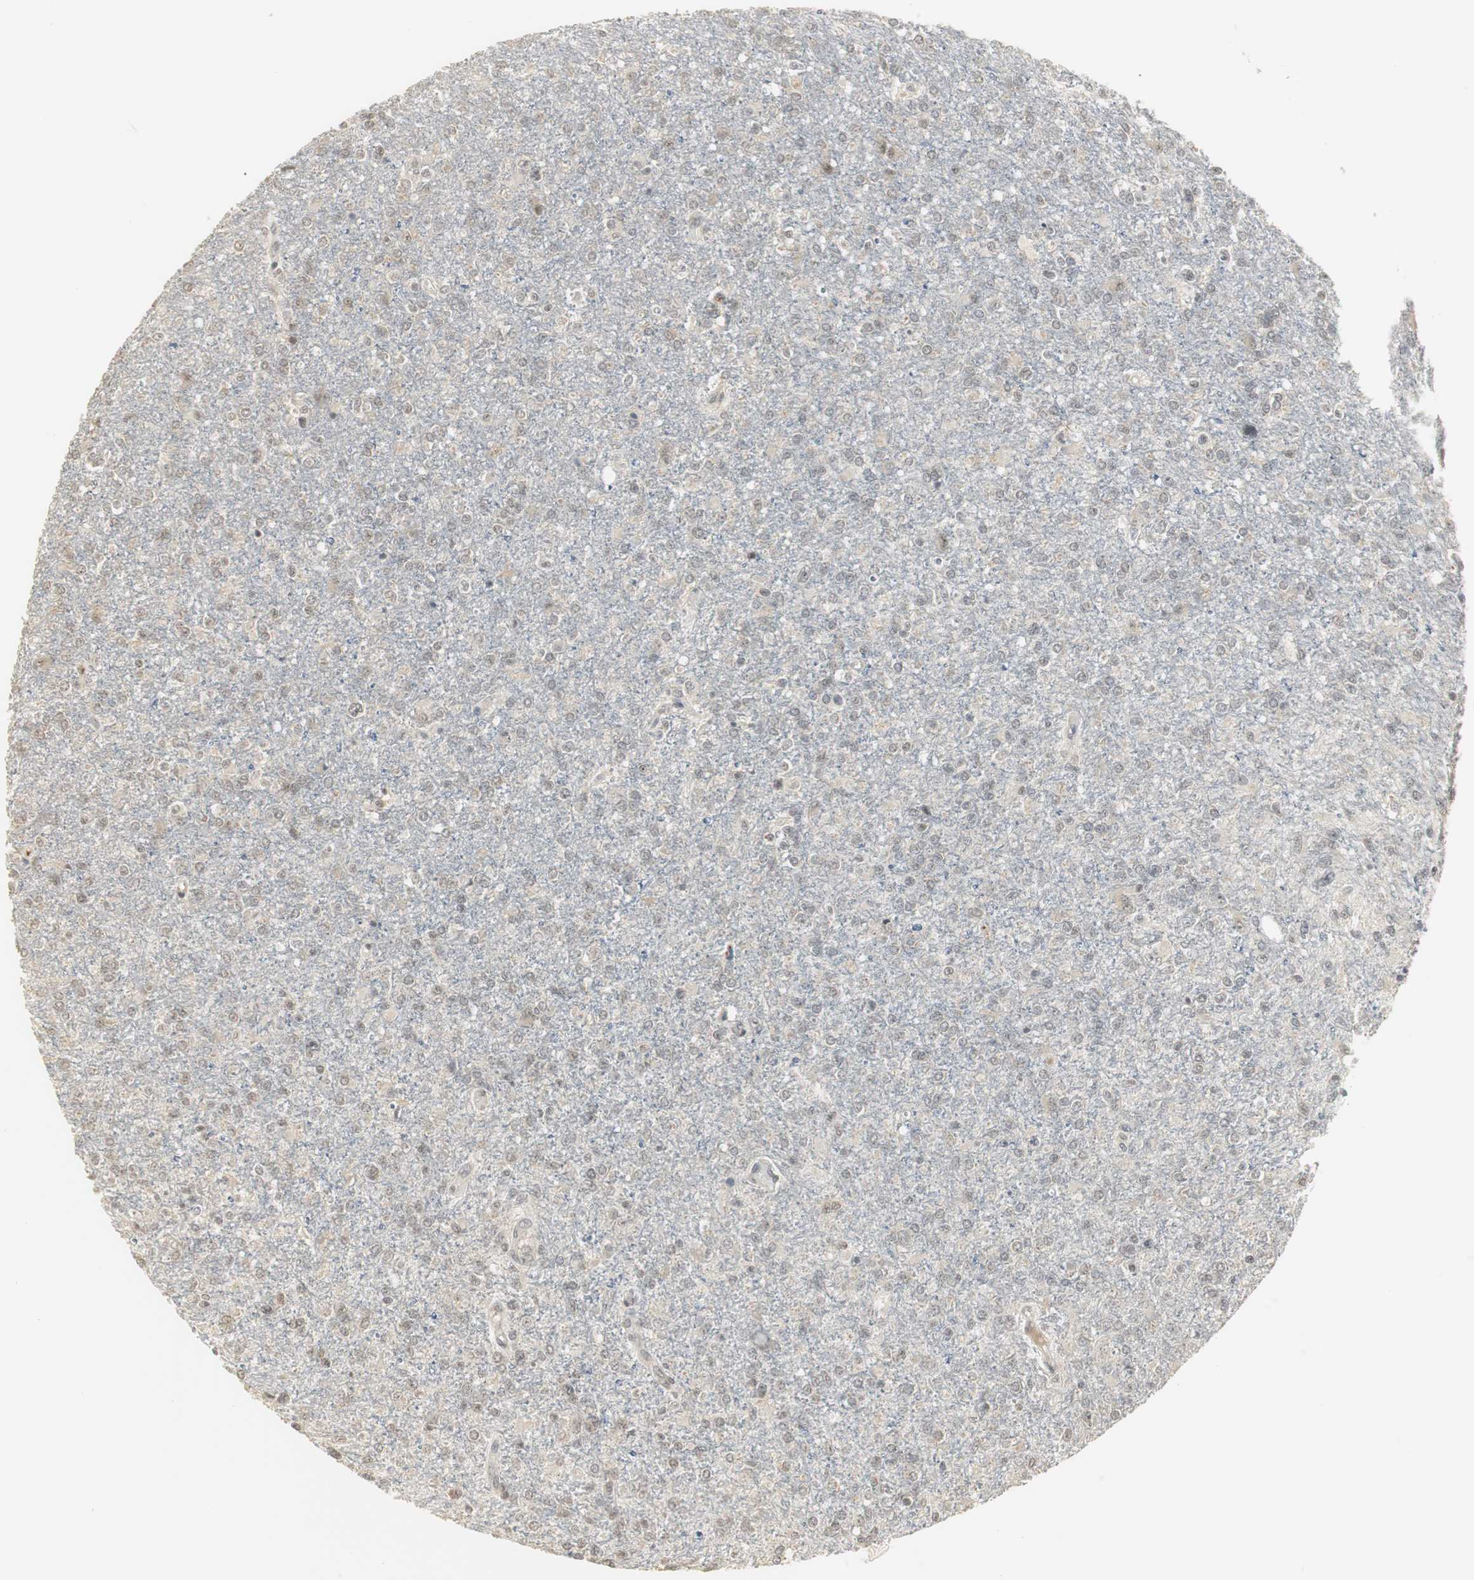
{"staining": {"intensity": "negative", "quantity": "none", "location": "none"}, "tissue": "glioma", "cell_type": "Tumor cells", "image_type": "cancer", "snomed": [{"axis": "morphology", "description": "Glioma, malignant, High grade"}, {"axis": "topography", "description": "Cerebral cortex"}], "caption": "Immunohistochemistry (IHC) of malignant glioma (high-grade) displays no positivity in tumor cells.", "gene": "ELOA", "patient": {"sex": "male", "age": 76}}